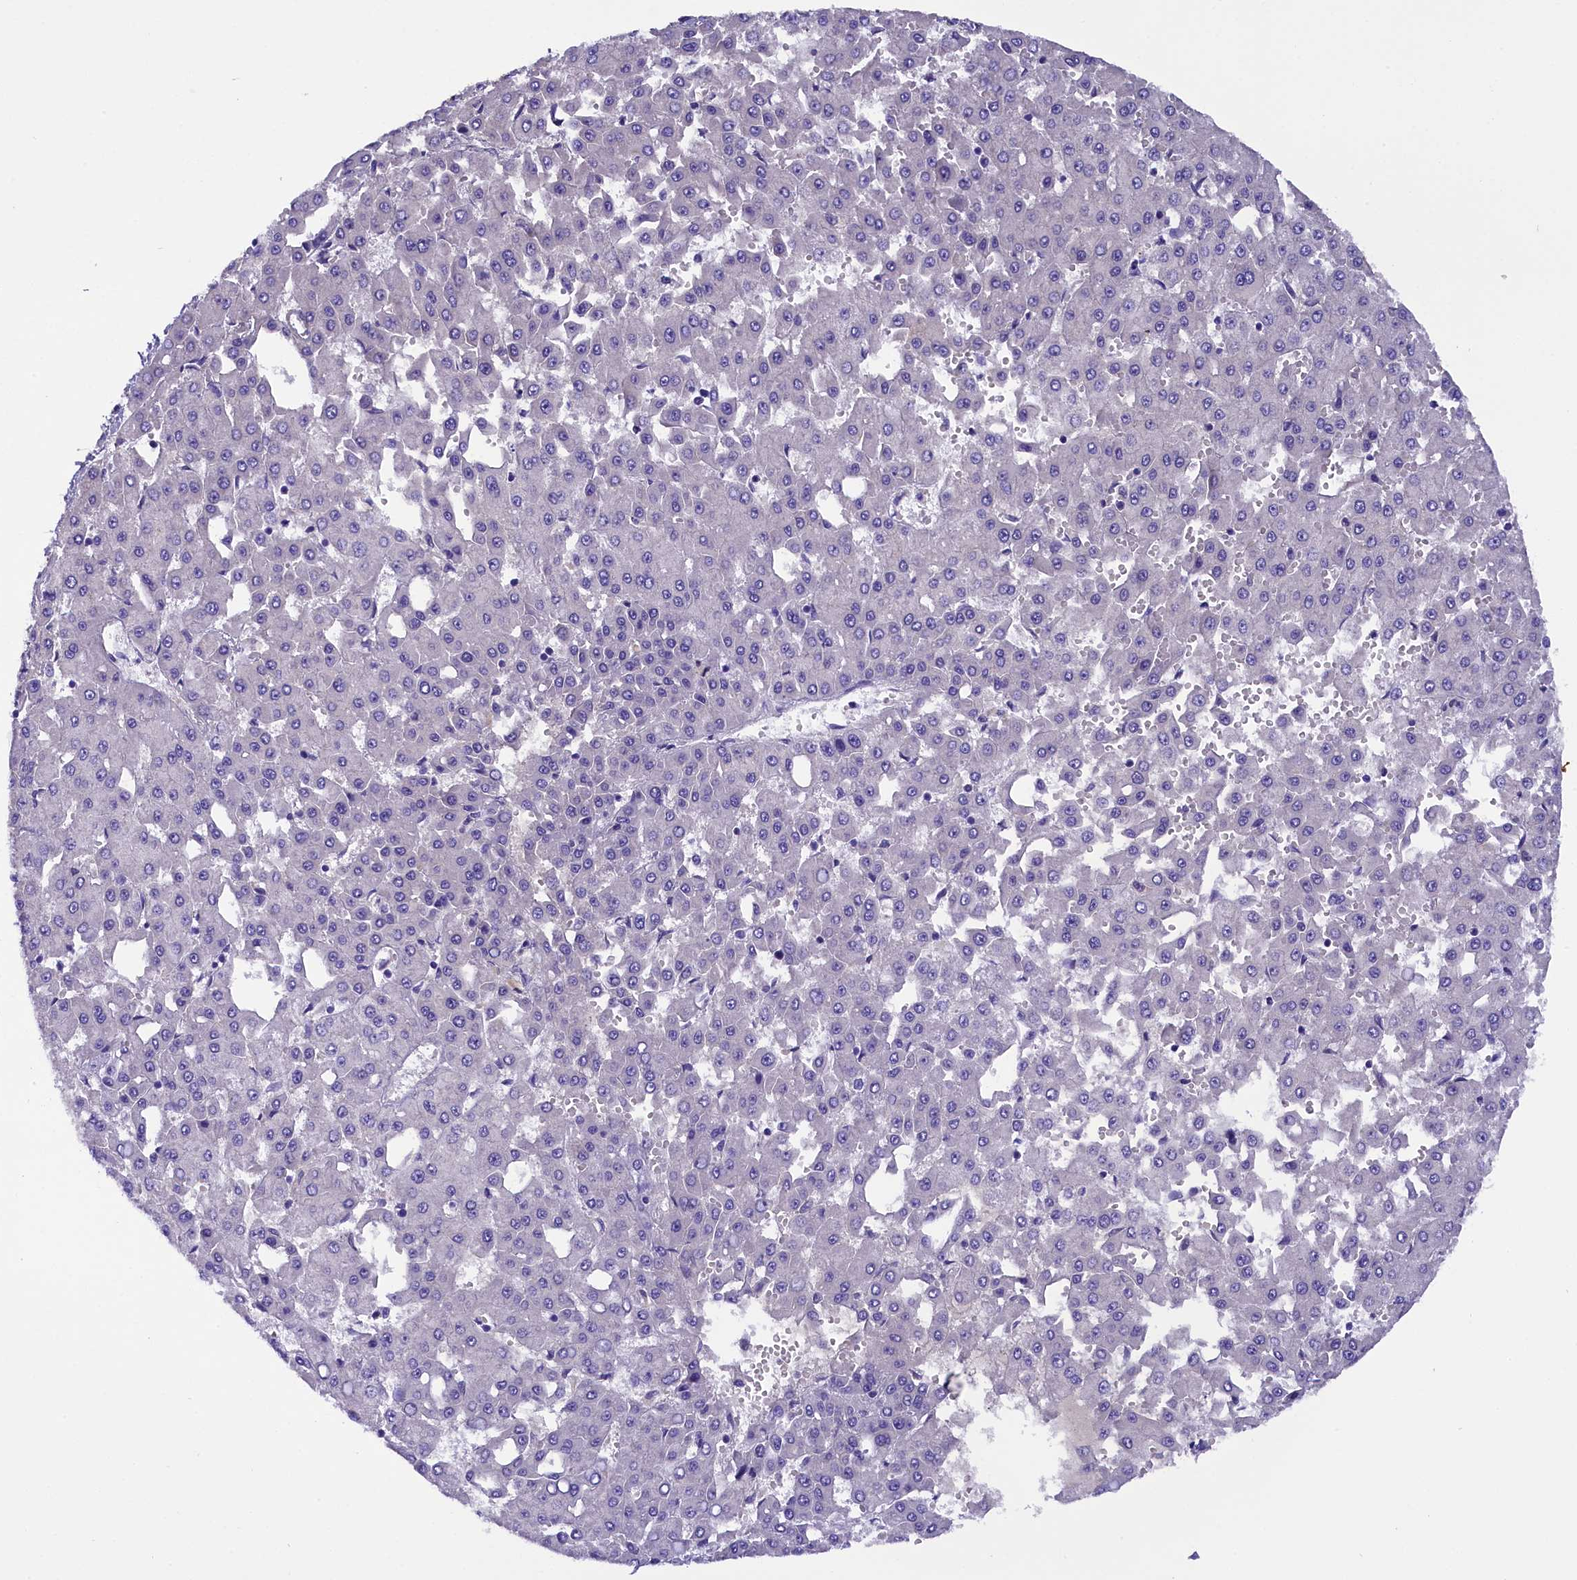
{"staining": {"intensity": "negative", "quantity": "none", "location": "none"}, "tissue": "liver cancer", "cell_type": "Tumor cells", "image_type": "cancer", "snomed": [{"axis": "morphology", "description": "Carcinoma, Hepatocellular, NOS"}, {"axis": "topography", "description": "Liver"}], "caption": "A photomicrograph of human liver cancer (hepatocellular carcinoma) is negative for staining in tumor cells. The staining is performed using DAB (3,3'-diaminobenzidine) brown chromogen with nuclei counter-stained in using hematoxylin.", "gene": "SOD3", "patient": {"sex": "male", "age": 47}}